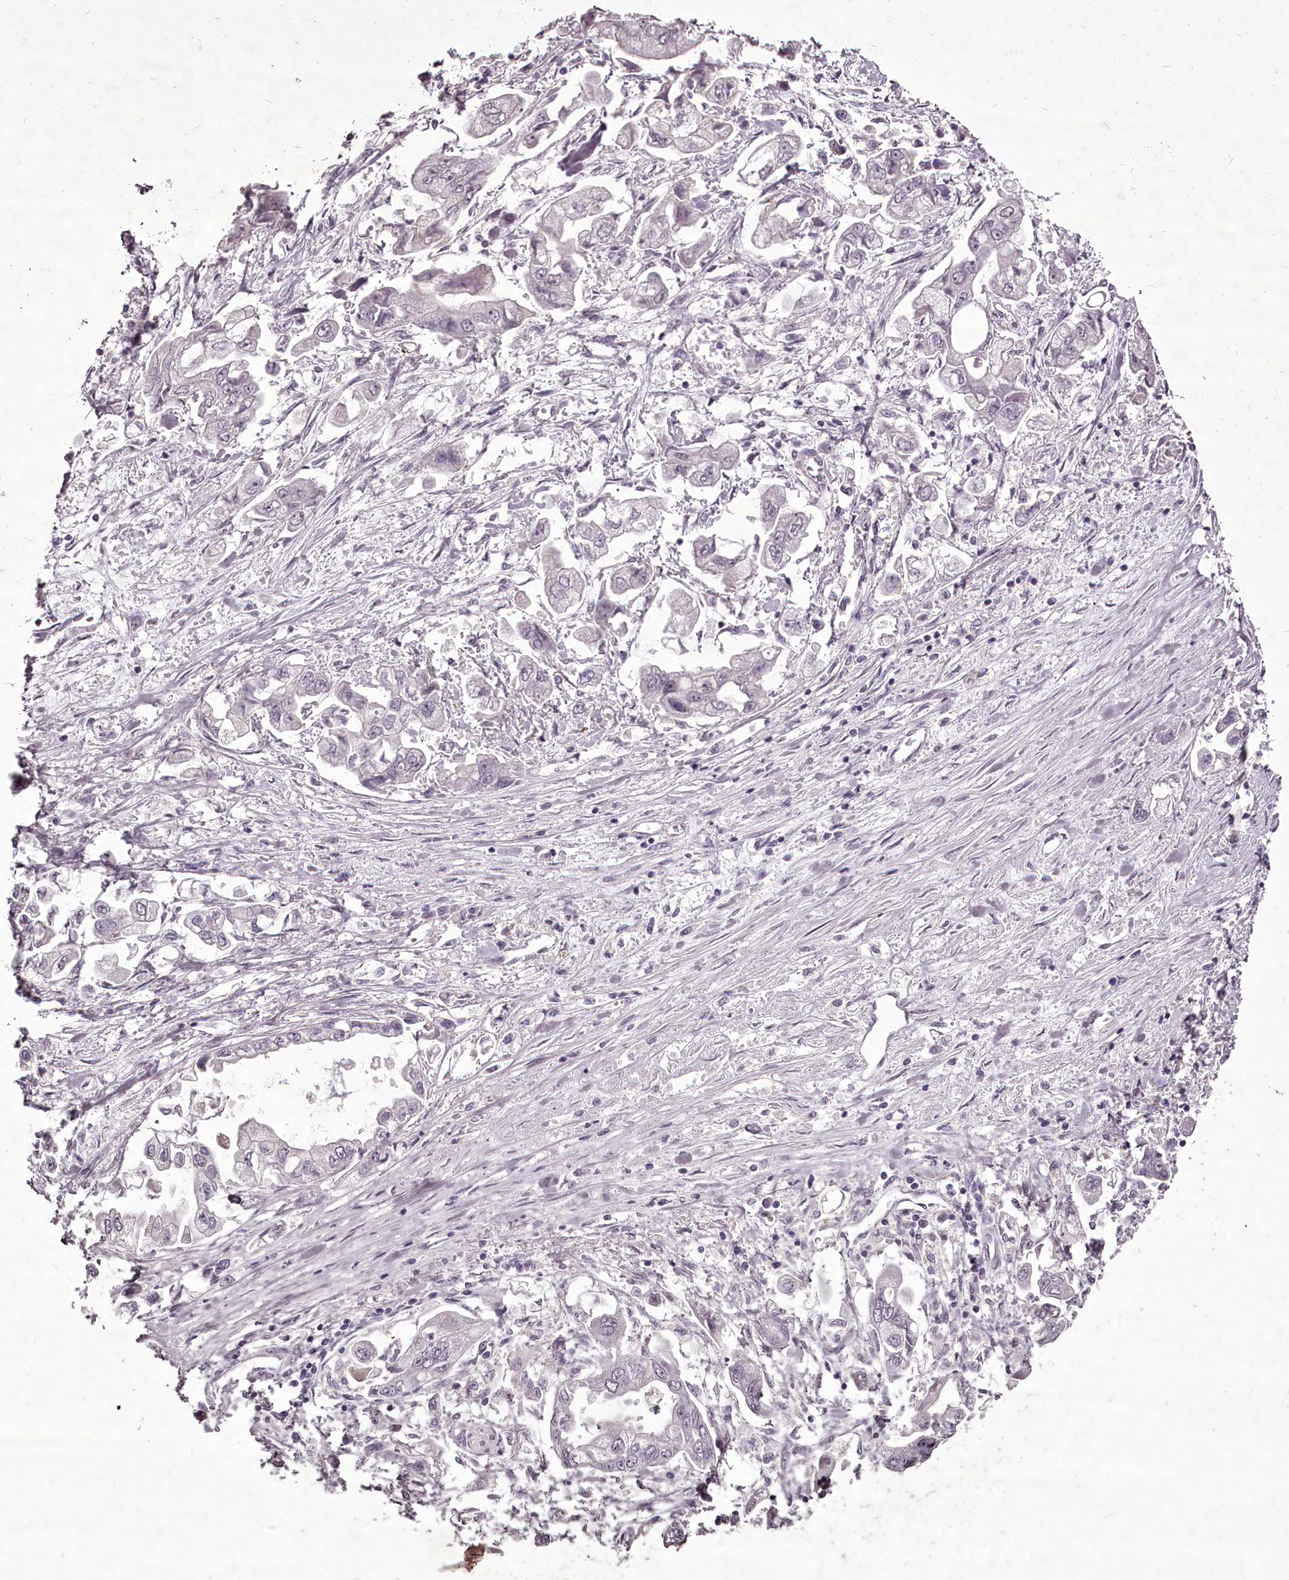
{"staining": {"intensity": "negative", "quantity": "none", "location": "none"}, "tissue": "stomach cancer", "cell_type": "Tumor cells", "image_type": "cancer", "snomed": [{"axis": "morphology", "description": "Adenocarcinoma, NOS"}, {"axis": "topography", "description": "Stomach"}], "caption": "This is an IHC micrograph of stomach cancer (adenocarcinoma). There is no positivity in tumor cells.", "gene": "C1orf56", "patient": {"sex": "male", "age": 62}}